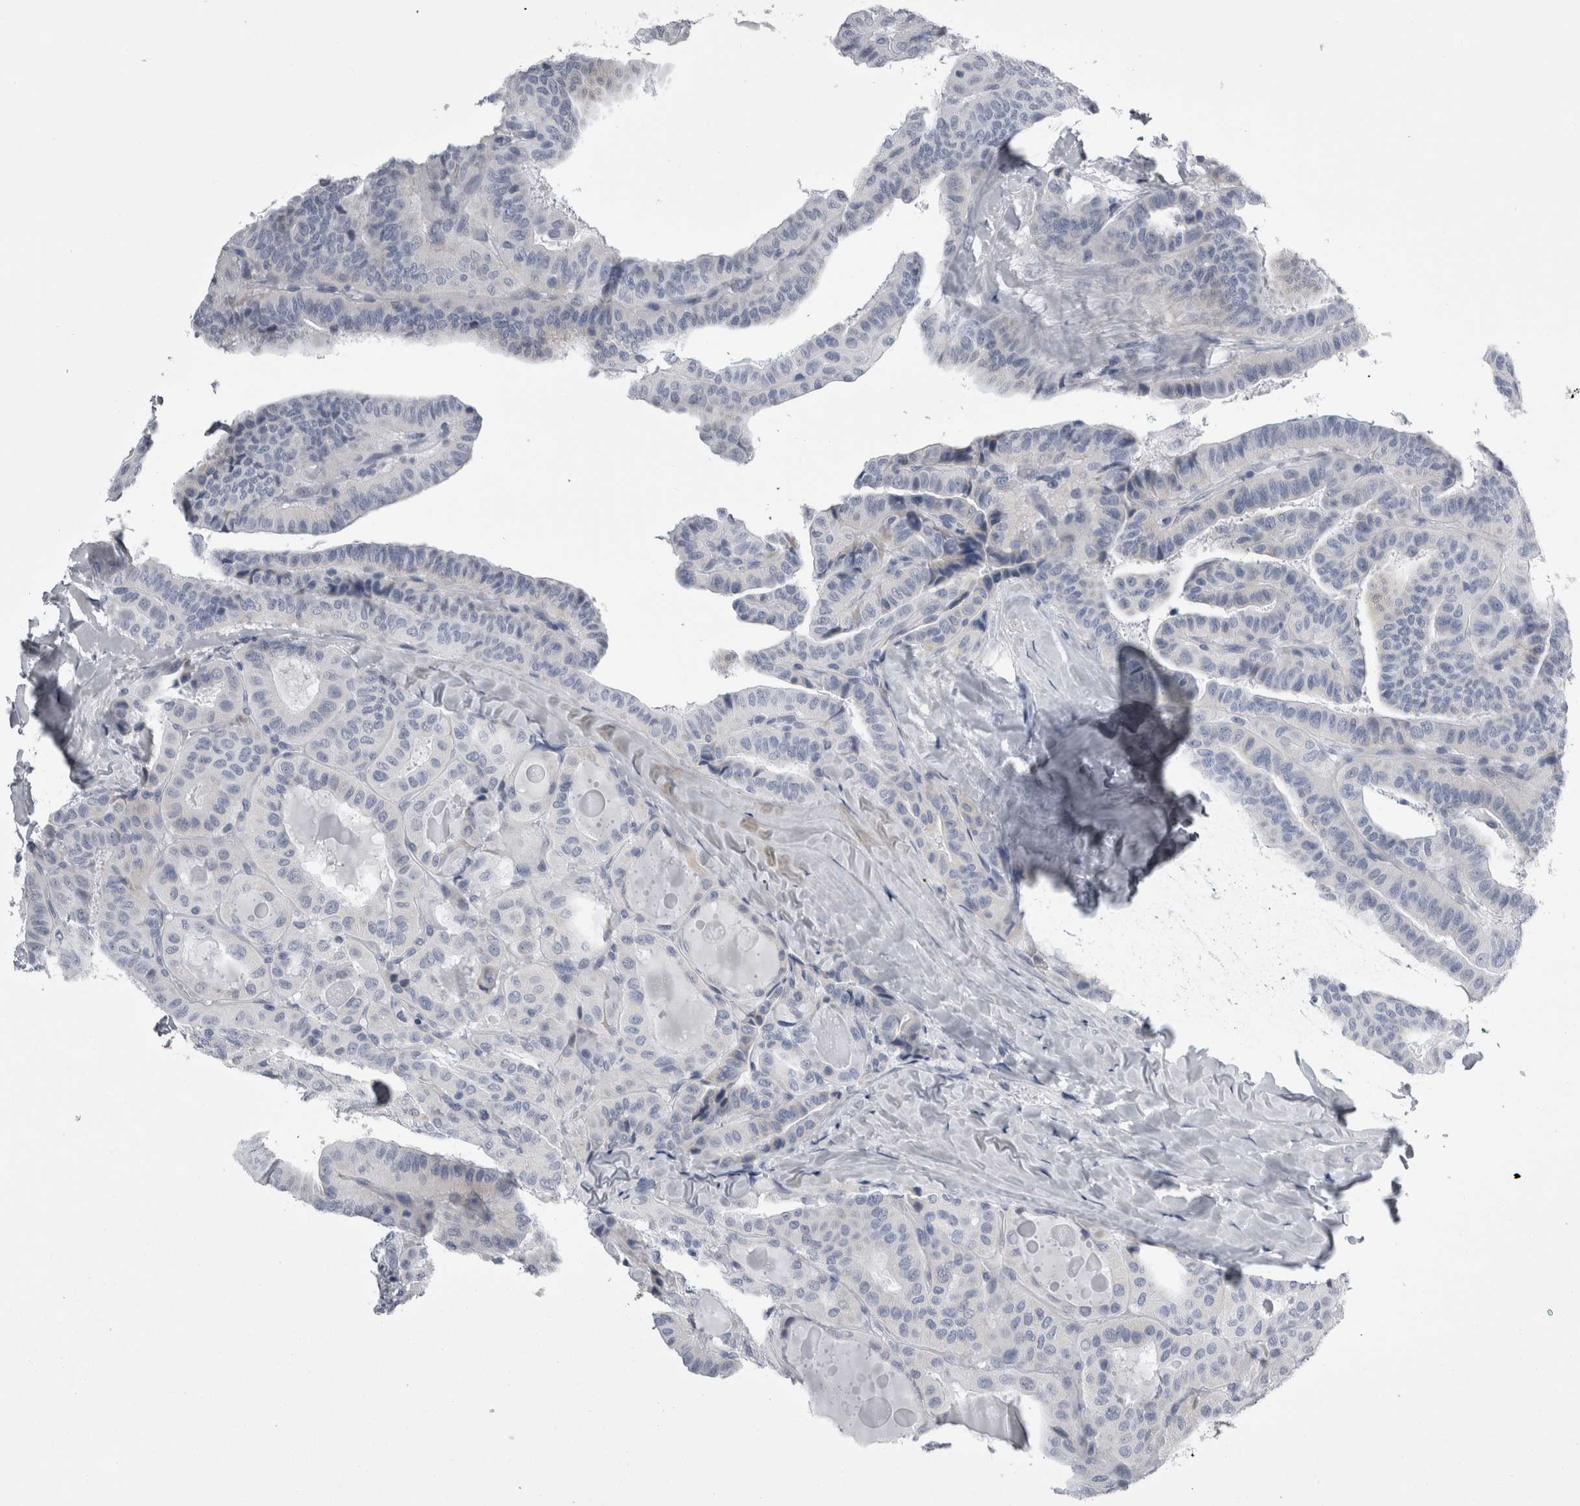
{"staining": {"intensity": "negative", "quantity": "none", "location": "none"}, "tissue": "thyroid cancer", "cell_type": "Tumor cells", "image_type": "cancer", "snomed": [{"axis": "morphology", "description": "Papillary adenocarcinoma, NOS"}, {"axis": "topography", "description": "Thyroid gland"}], "caption": "Histopathology image shows no protein staining in tumor cells of thyroid papillary adenocarcinoma tissue.", "gene": "ALDH8A1", "patient": {"sex": "male", "age": 77}}